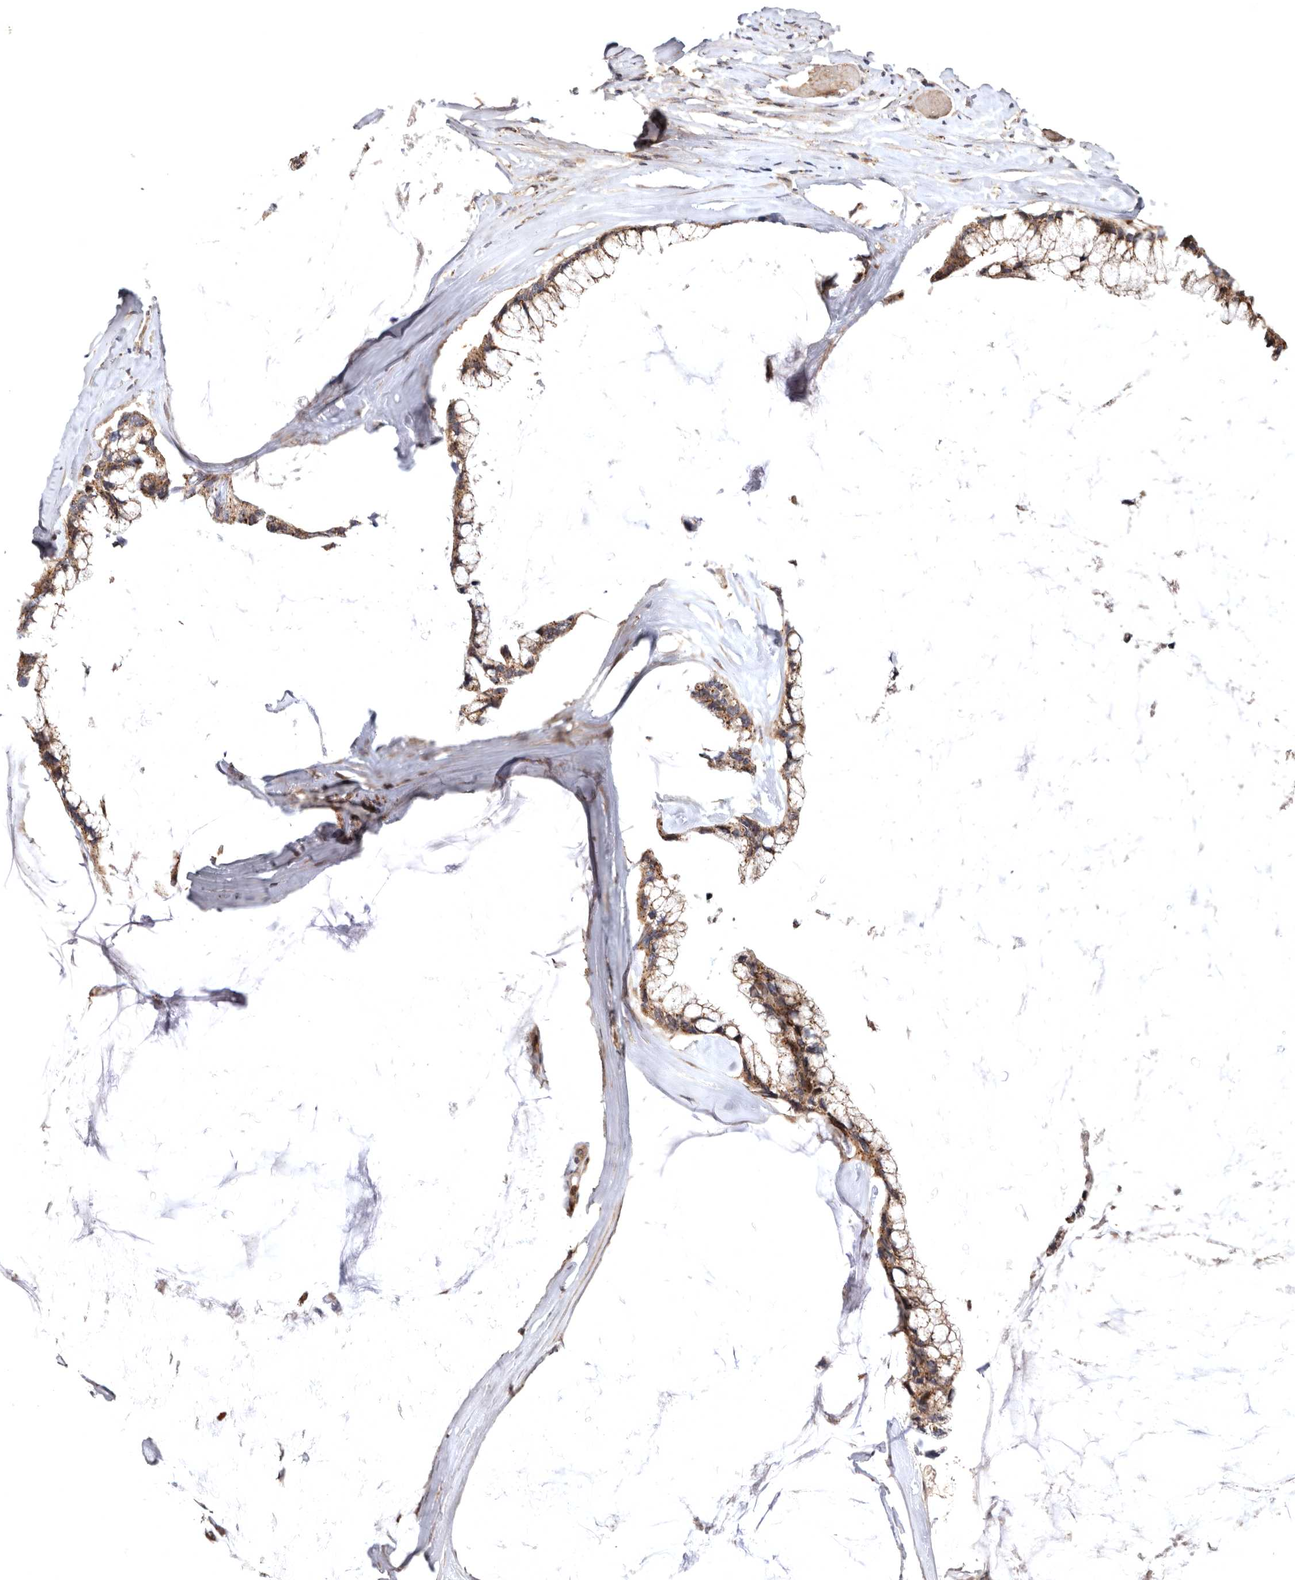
{"staining": {"intensity": "moderate", "quantity": ">75%", "location": "cytoplasmic/membranous"}, "tissue": "ovarian cancer", "cell_type": "Tumor cells", "image_type": "cancer", "snomed": [{"axis": "morphology", "description": "Cystadenocarcinoma, mucinous, NOS"}, {"axis": "topography", "description": "Ovary"}], "caption": "IHC of human ovarian cancer (mucinous cystadenocarcinoma) exhibits medium levels of moderate cytoplasmic/membranous expression in approximately >75% of tumor cells. (DAB IHC with brightfield microscopy, high magnification).", "gene": "FGFR4", "patient": {"sex": "female", "age": 39}}